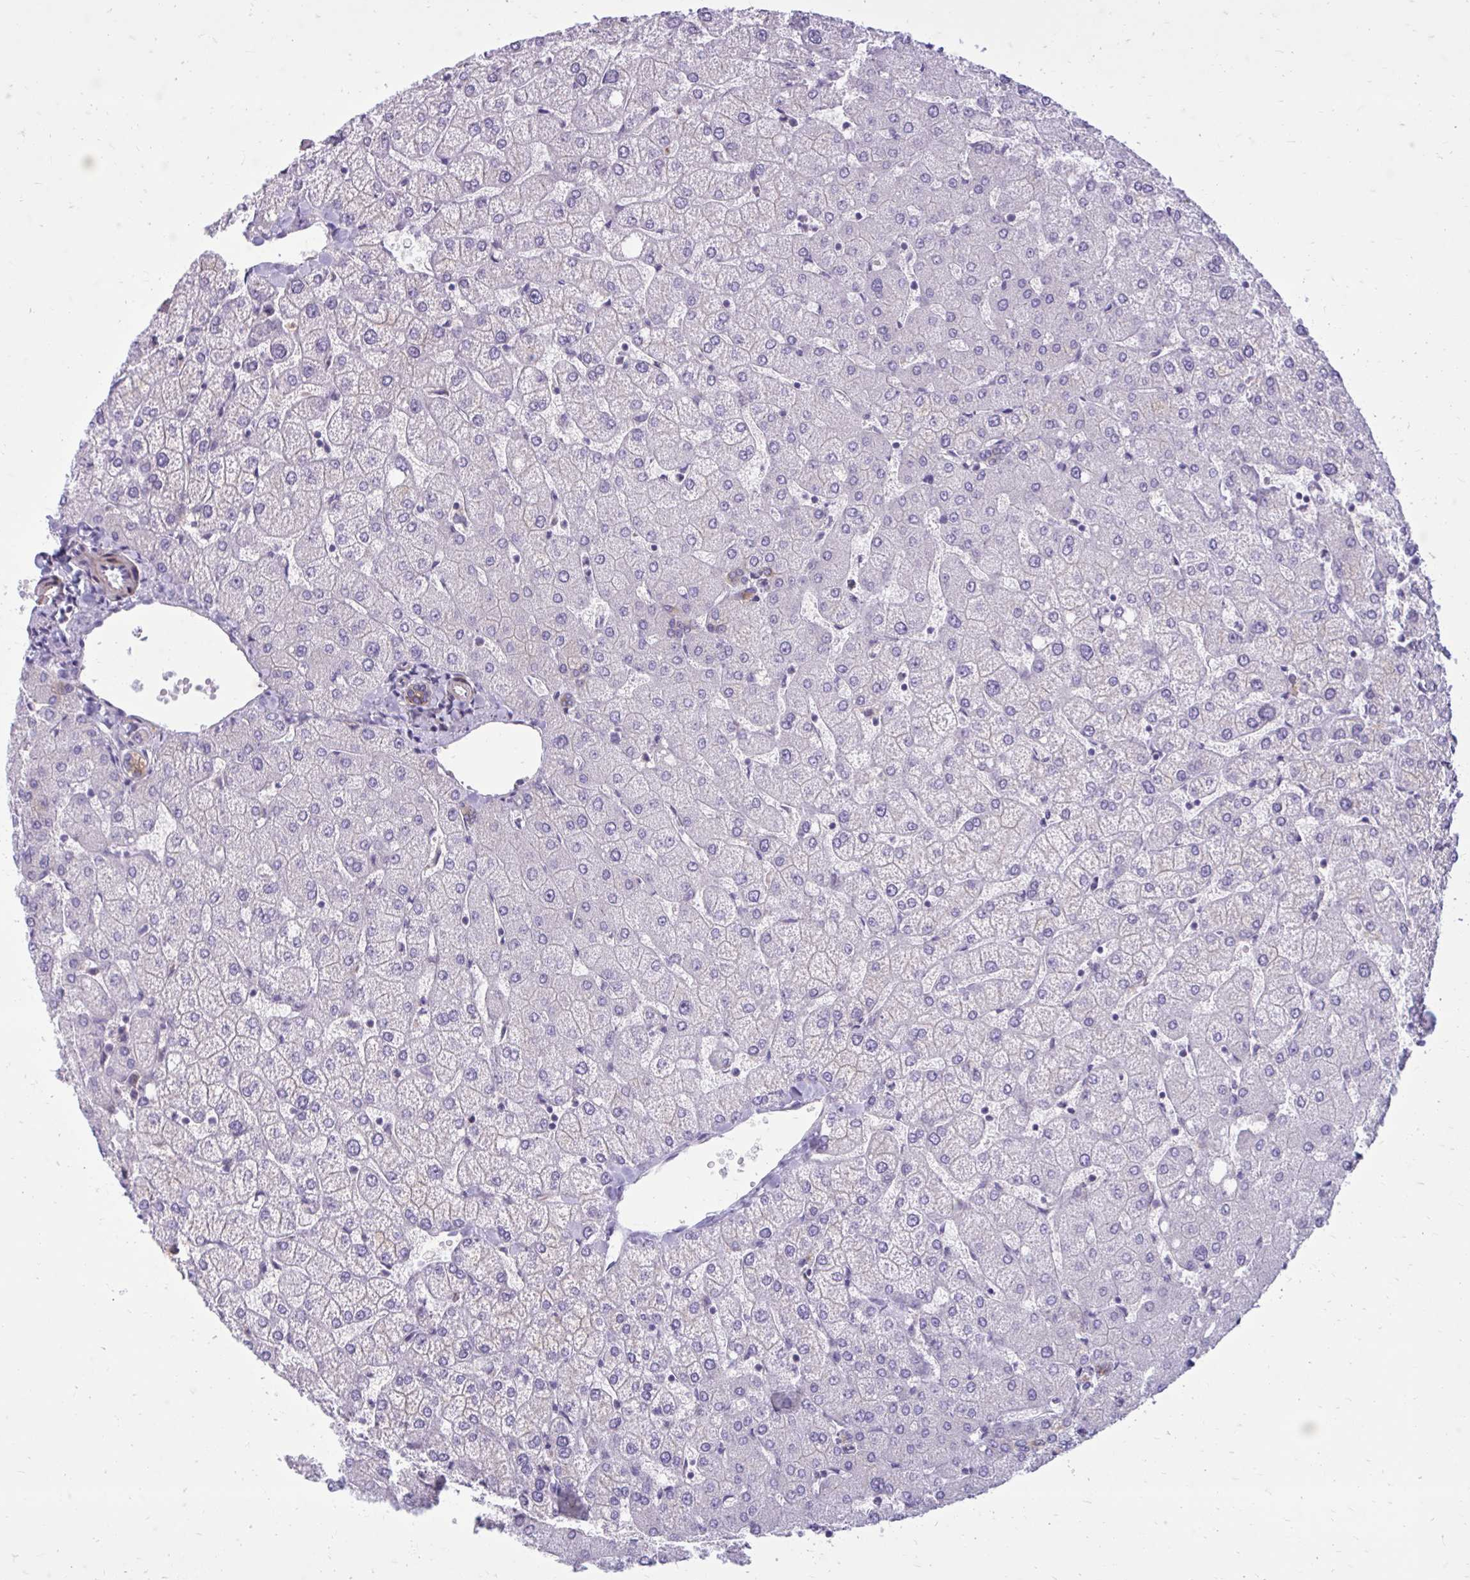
{"staining": {"intensity": "moderate", "quantity": ">75%", "location": "cytoplasmic/membranous"}, "tissue": "liver", "cell_type": "Cholangiocytes", "image_type": "normal", "snomed": [{"axis": "morphology", "description": "Normal tissue, NOS"}, {"axis": "topography", "description": "Liver"}], "caption": "Immunohistochemistry (IHC) histopathology image of normal liver stained for a protein (brown), which demonstrates medium levels of moderate cytoplasmic/membranous staining in approximately >75% of cholangiocytes.", "gene": "FAP", "patient": {"sex": "female", "age": 54}}